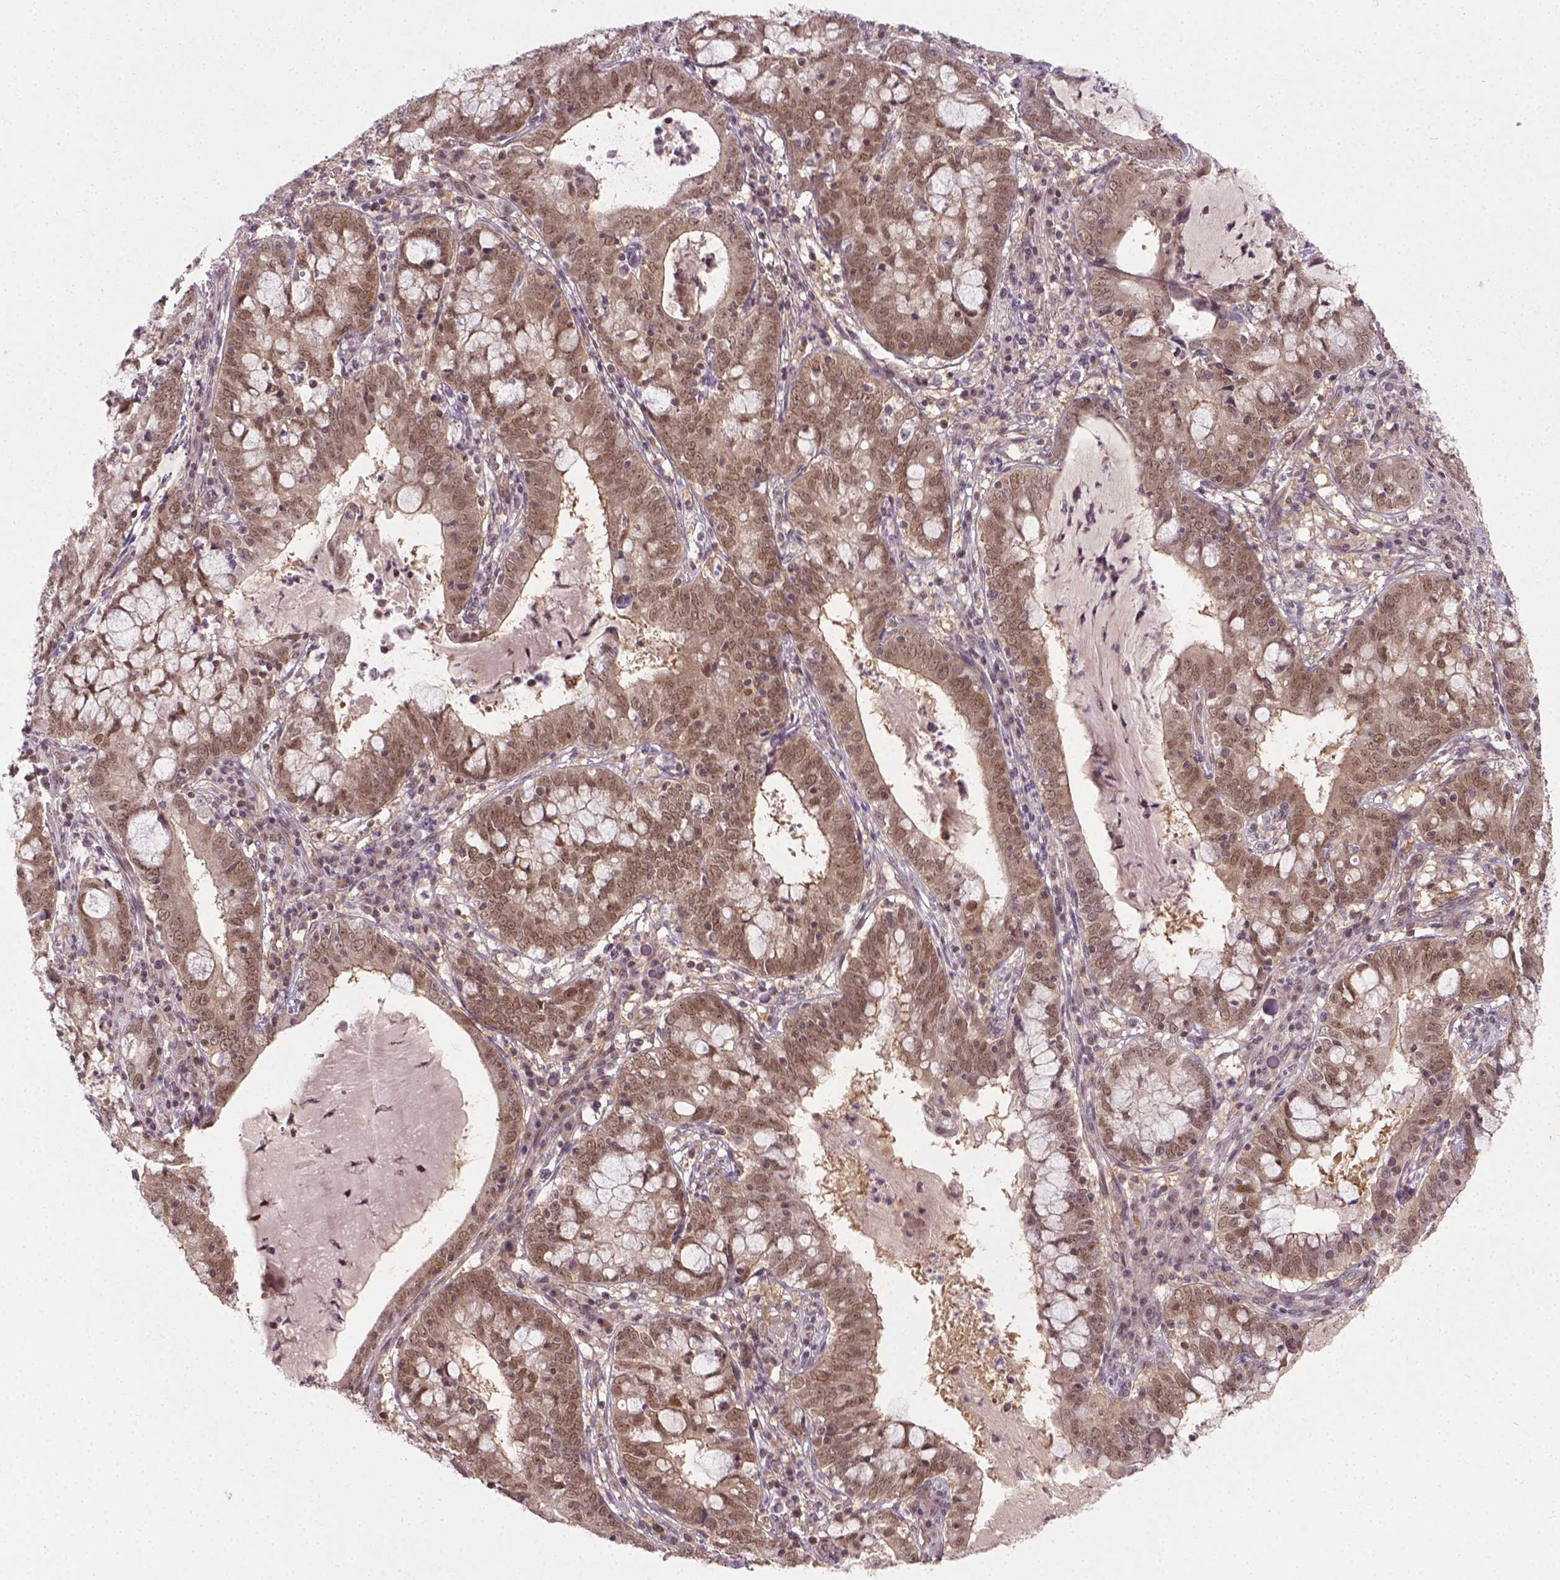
{"staining": {"intensity": "moderate", "quantity": ">75%", "location": "nuclear"}, "tissue": "cervical cancer", "cell_type": "Tumor cells", "image_type": "cancer", "snomed": [{"axis": "morphology", "description": "Adenocarcinoma, NOS"}, {"axis": "topography", "description": "Cervix"}], "caption": "Tumor cells exhibit medium levels of moderate nuclear staining in approximately >75% of cells in adenocarcinoma (cervical). (brown staining indicates protein expression, while blue staining denotes nuclei).", "gene": "ANKRD54", "patient": {"sex": "female", "age": 40}}